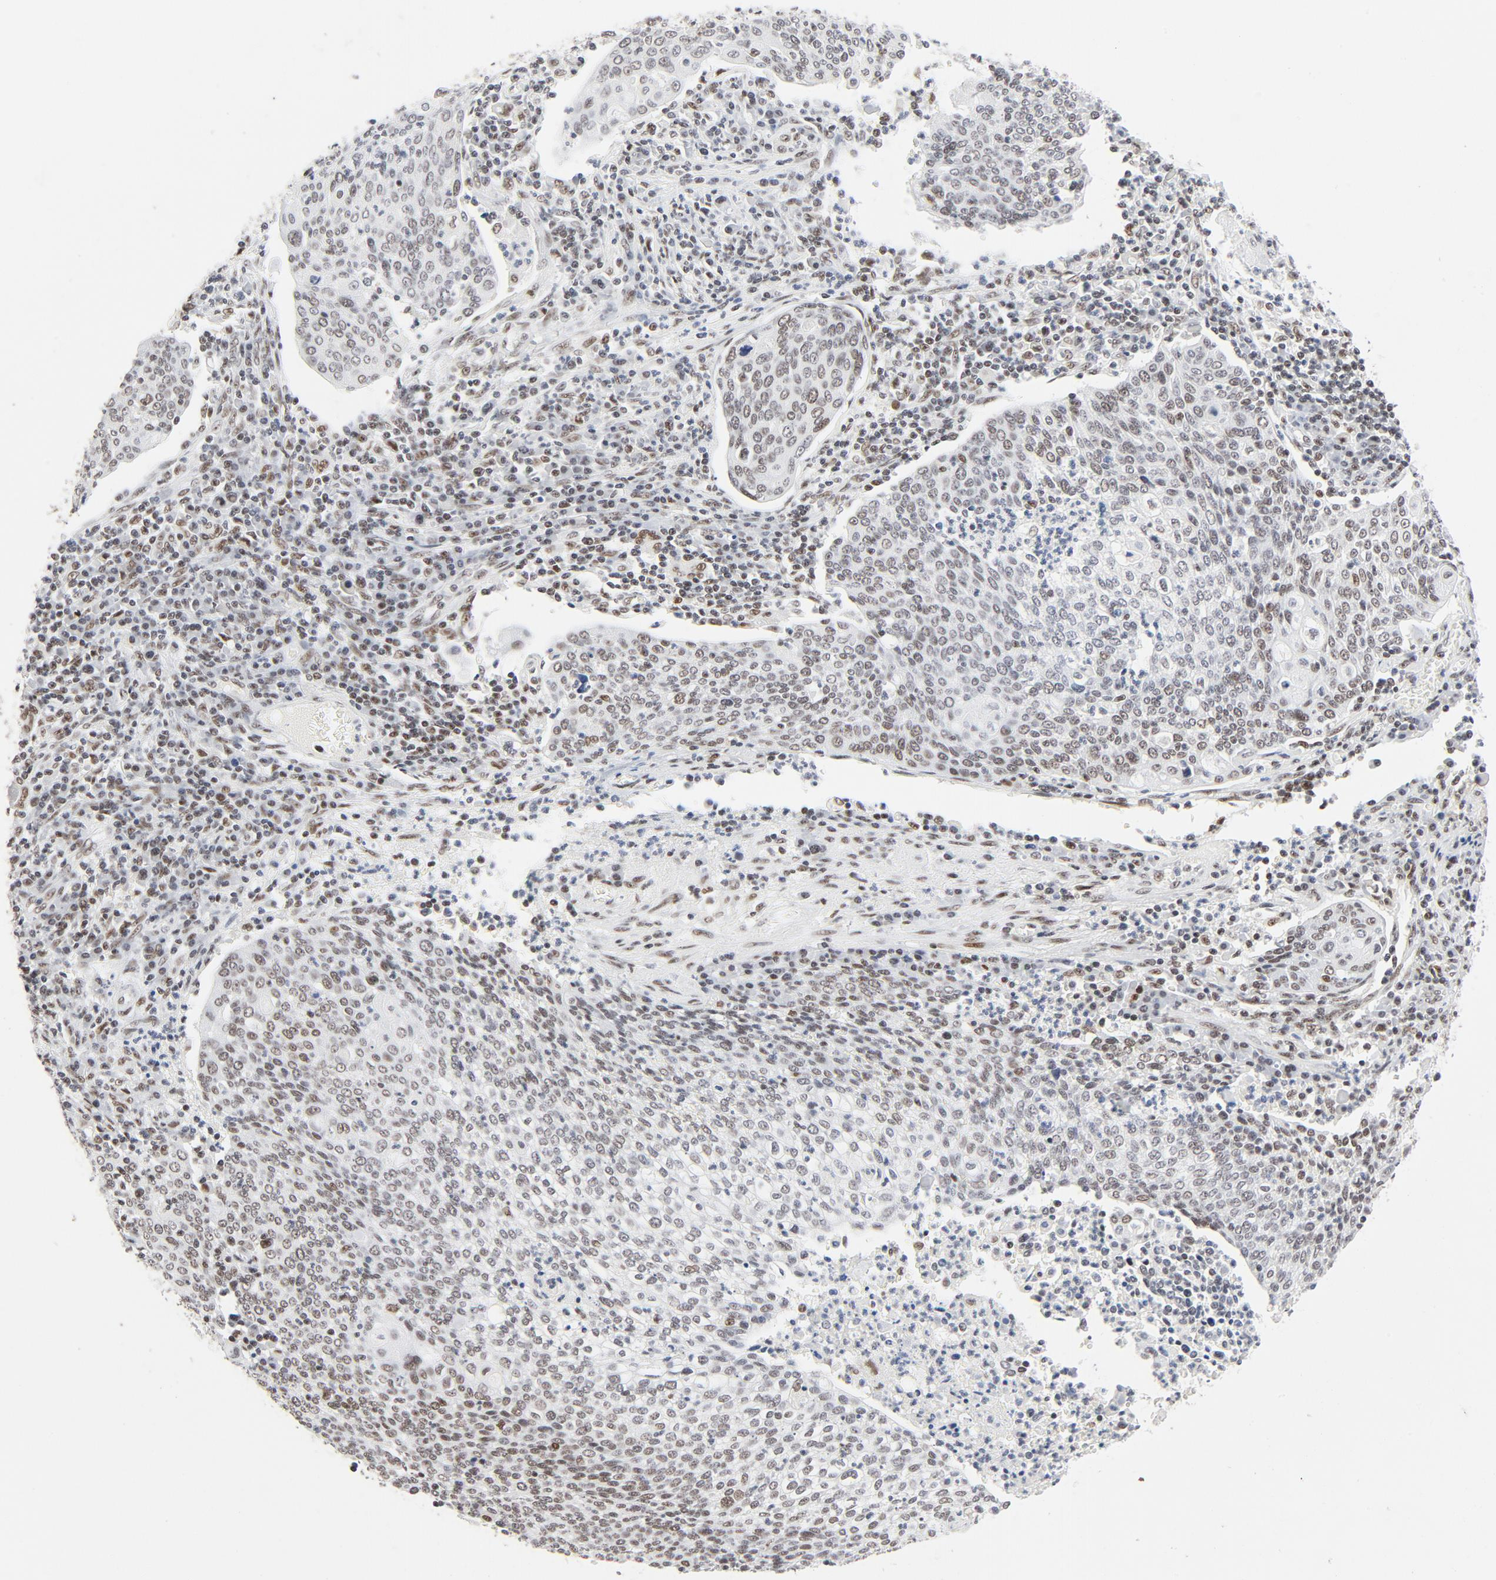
{"staining": {"intensity": "moderate", "quantity": ">75%", "location": "nuclear"}, "tissue": "cervical cancer", "cell_type": "Tumor cells", "image_type": "cancer", "snomed": [{"axis": "morphology", "description": "Squamous cell carcinoma, NOS"}, {"axis": "topography", "description": "Cervix"}], "caption": "DAB (3,3'-diaminobenzidine) immunohistochemical staining of squamous cell carcinoma (cervical) exhibits moderate nuclear protein expression in approximately >75% of tumor cells. (DAB IHC with brightfield microscopy, high magnification).", "gene": "GTF2H1", "patient": {"sex": "female", "age": 40}}